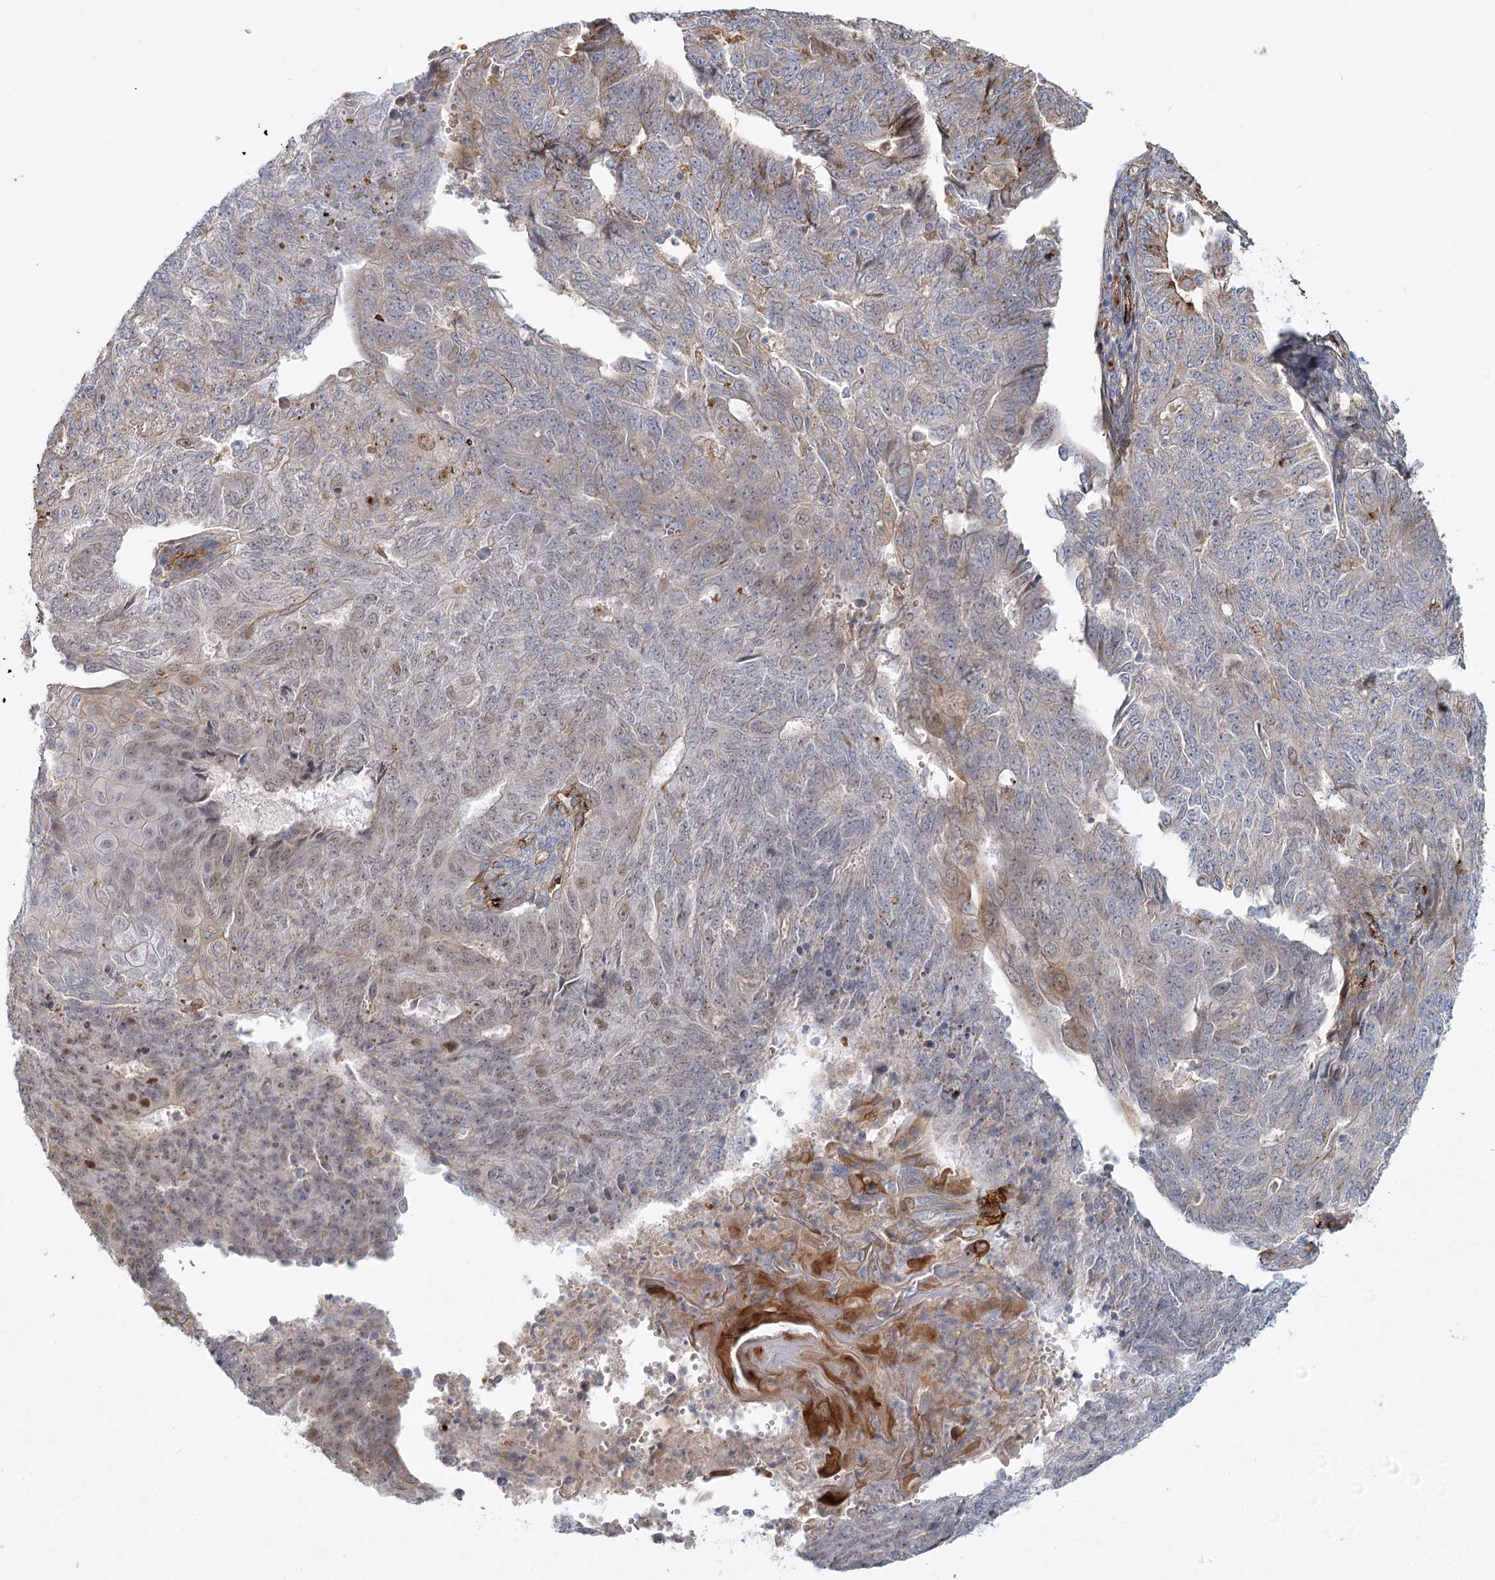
{"staining": {"intensity": "weak", "quantity": "<25%", "location": "cytoplasmic/membranous"}, "tissue": "endometrial cancer", "cell_type": "Tumor cells", "image_type": "cancer", "snomed": [{"axis": "morphology", "description": "Adenocarcinoma, NOS"}, {"axis": "topography", "description": "Endometrium"}], "caption": "High power microscopy micrograph of an IHC photomicrograph of endometrial cancer (adenocarcinoma), revealing no significant staining in tumor cells.", "gene": "KBTBD4", "patient": {"sex": "female", "age": 32}}